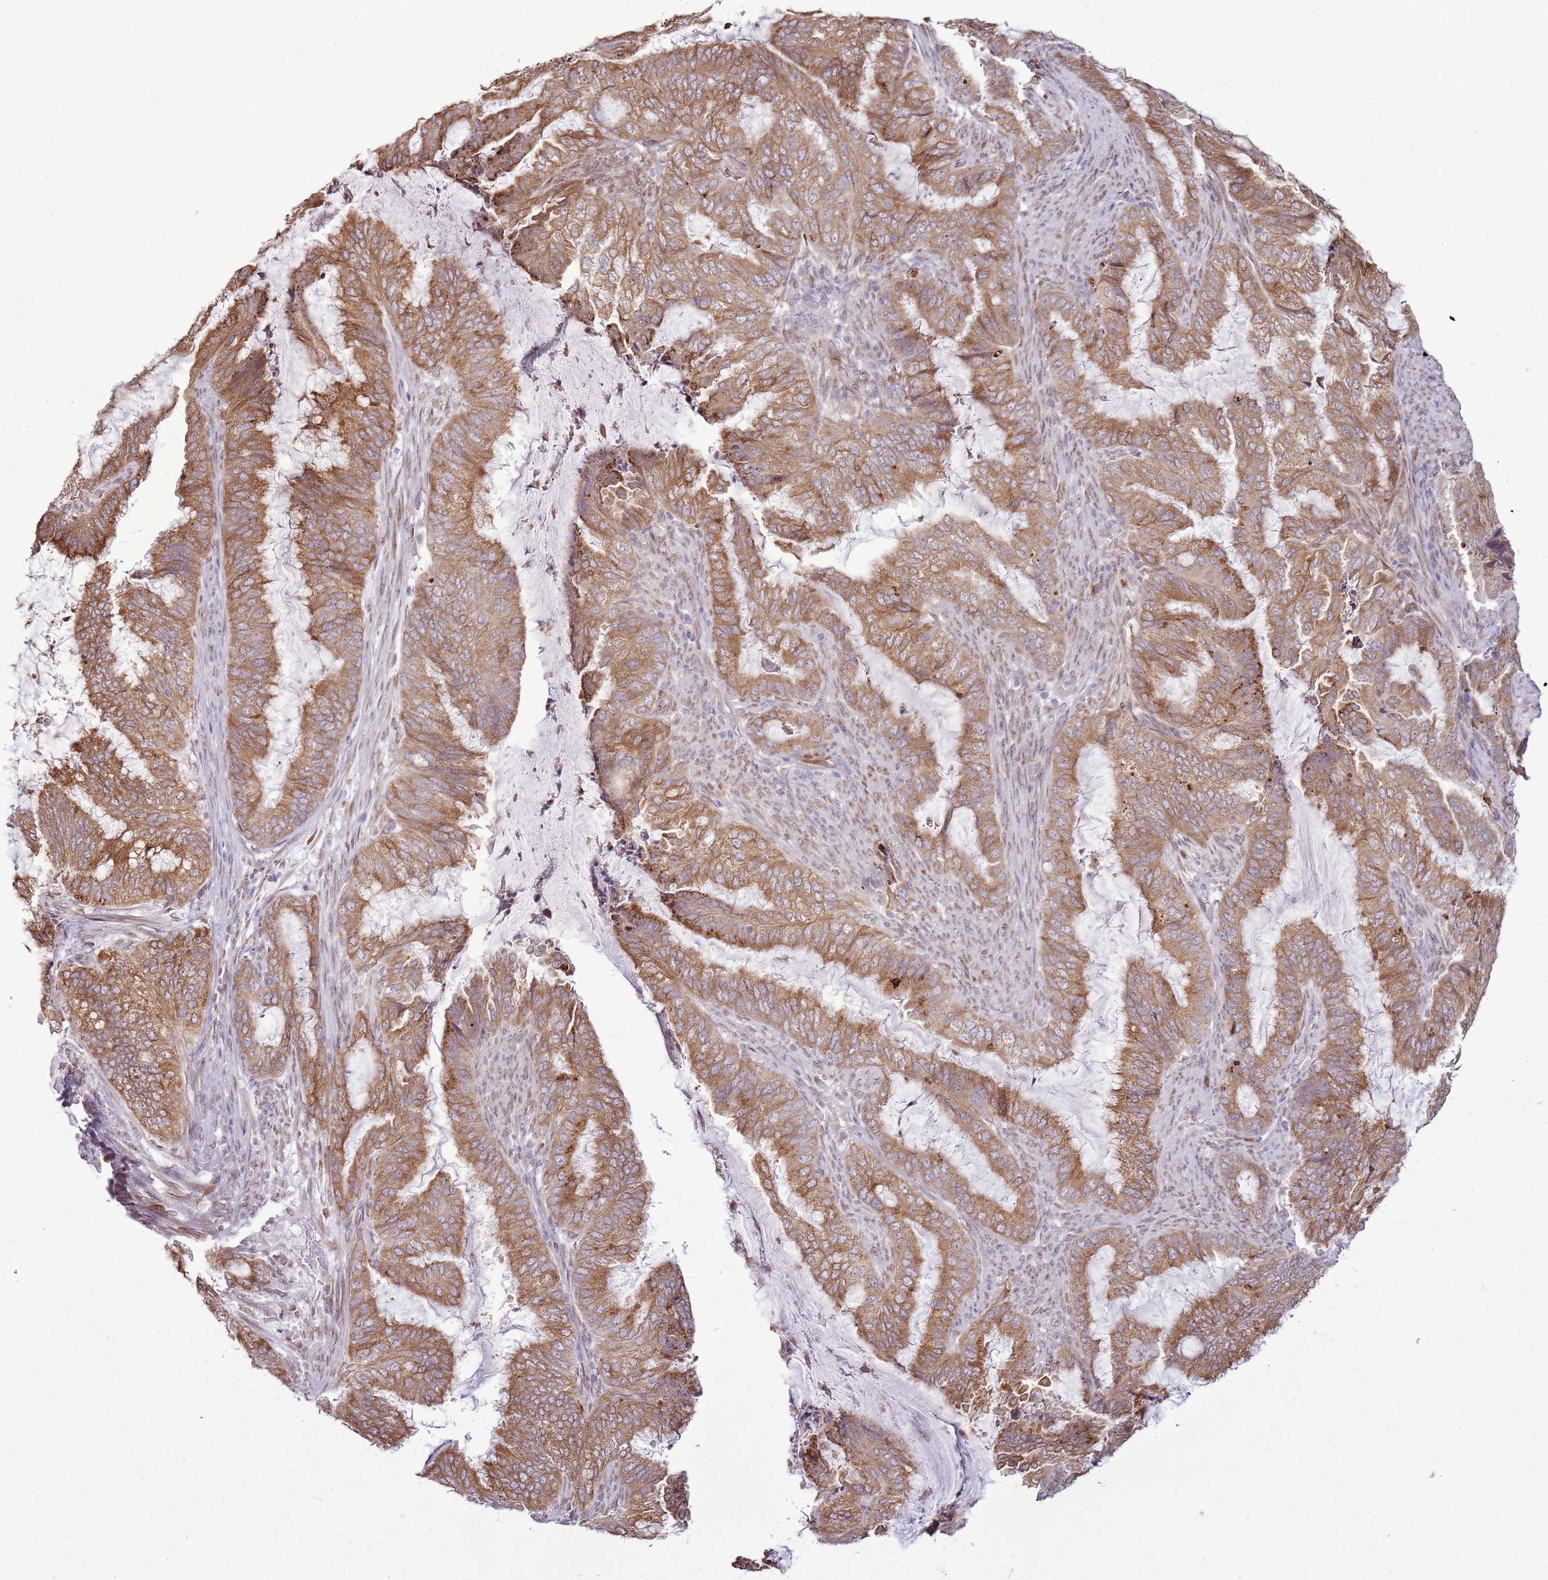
{"staining": {"intensity": "moderate", "quantity": ">75%", "location": "cytoplasmic/membranous"}, "tissue": "endometrial cancer", "cell_type": "Tumor cells", "image_type": "cancer", "snomed": [{"axis": "morphology", "description": "Adenocarcinoma, NOS"}, {"axis": "topography", "description": "Endometrium"}], "caption": "Endometrial cancer (adenocarcinoma) stained for a protein (brown) reveals moderate cytoplasmic/membranous positive staining in about >75% of tumor cells.", "gene": "TMED10", "patient": {"sex": "female", "age": 51}}